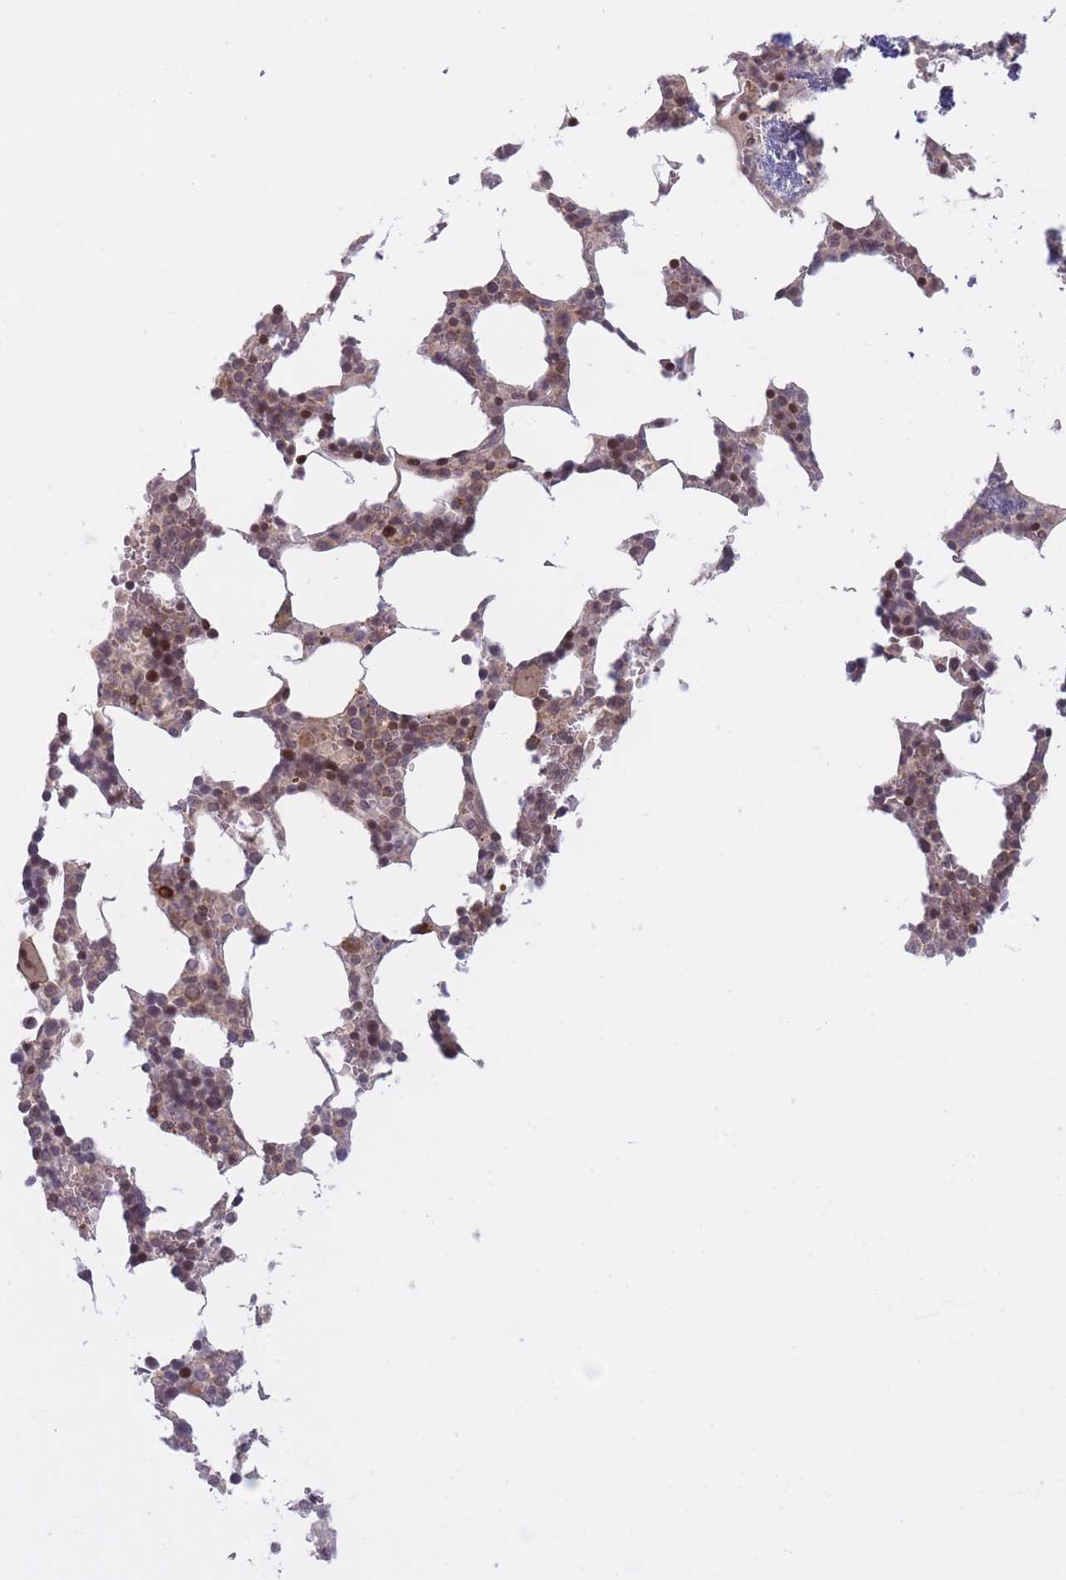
{"staining": {"intensity": "moderate", "quantity": "25%-75%", "location": "nuclear"}, "tissue": "bone marrow", "cell_type": "Hematopoietic cells", "image_type": "normal", "snomed": [{"axis": "morphology", "description": "Normal tissue, NOS"}, {"axis": "topography", "description": "Bone marrow"}], "caption": "Immunohistochemistry (DAB (3,3'-diaminobenzidine)) staining of unremarkable human bone marrow reveals moderate nuclear protein positivity in about 25%-75% of hematopoietic cells. The protein is shown in brown color, while the nuclei are stained blue.", "gene": "SLC35F5", "patient": {"sex": "male", "age": 64}}